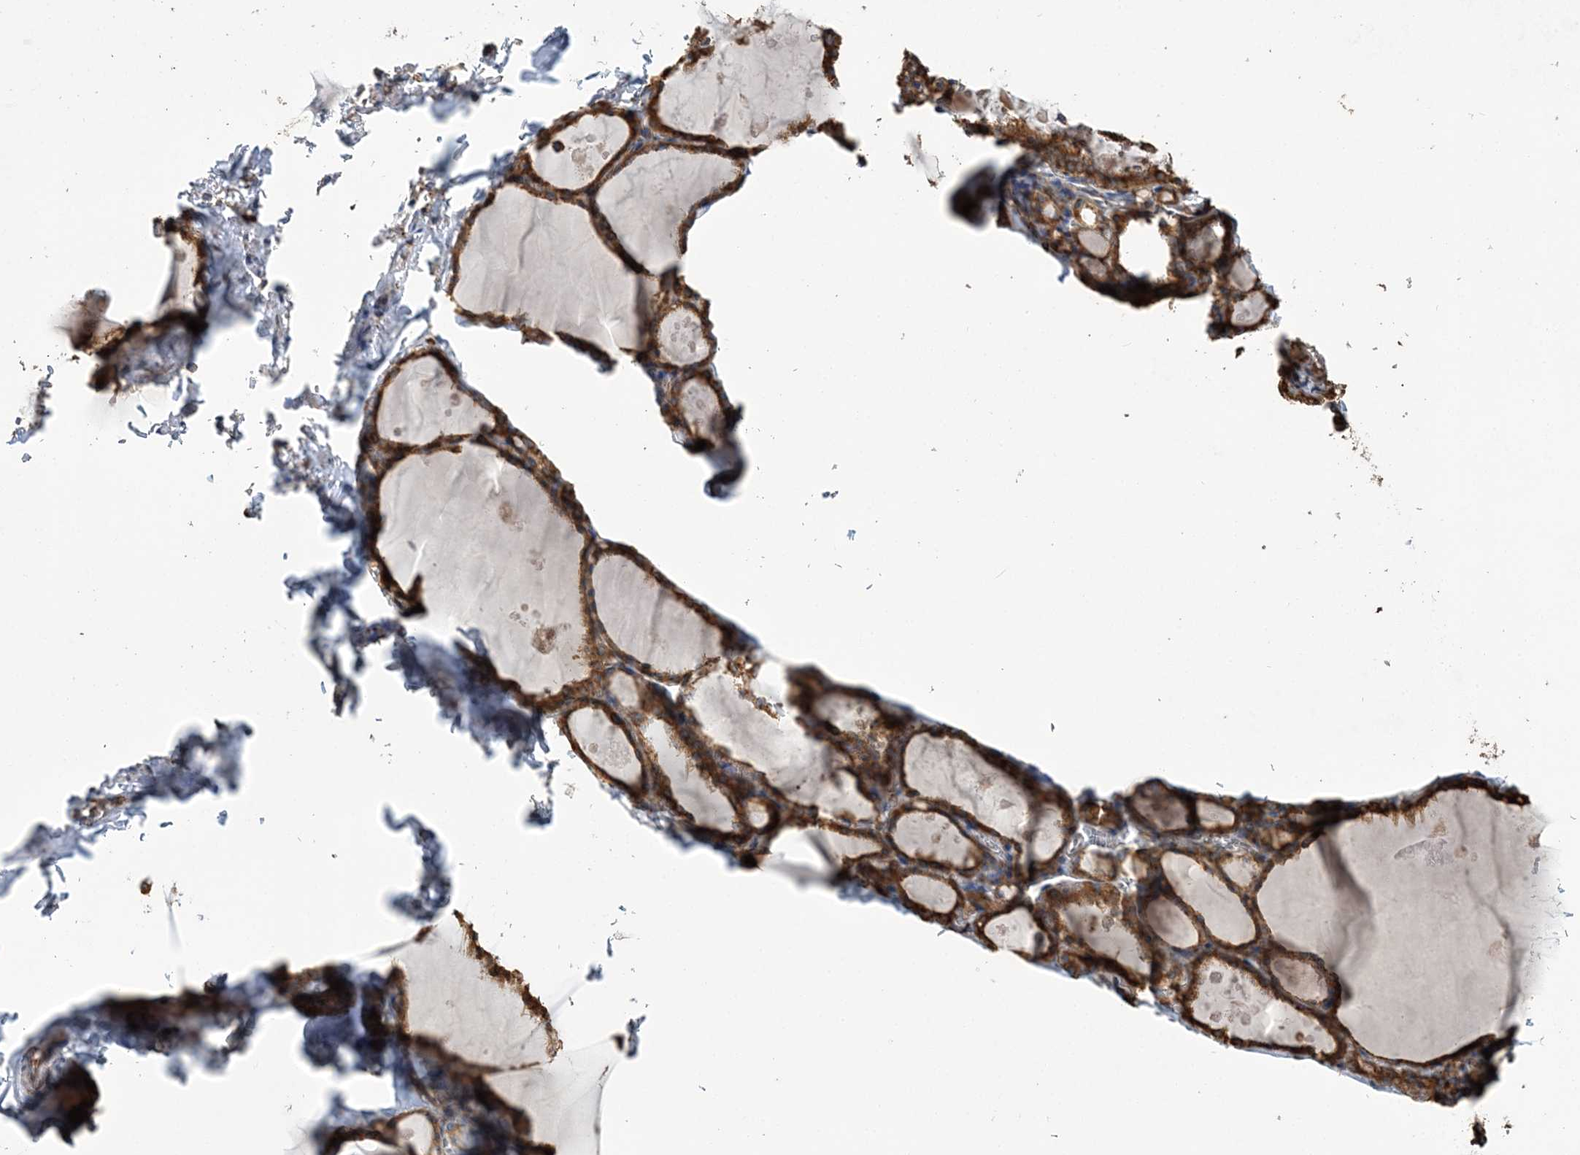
{"staining": {"intensity": "moderate", "quantity": ">75%", "location": "cytoplasmic/membranous"}, "tissue": "thyroid gland", "cell_type": "Glandular cells", "image_type": "normal", "snomed": [{"axis": "morphology", "description": "Normal tissue, NOS"}, {"axis": "topography", "description": "Thyroid gland"}], "caption": "Thyroid gland stained with IHC demonstrates moderate cytoplasmic/membranous positivity in about >75% of glandular cells. (DAB IHC with brightfield microscopy, high magnification).", "gene": "WDR12", "patient": {"sex": "male", "age": 56}}